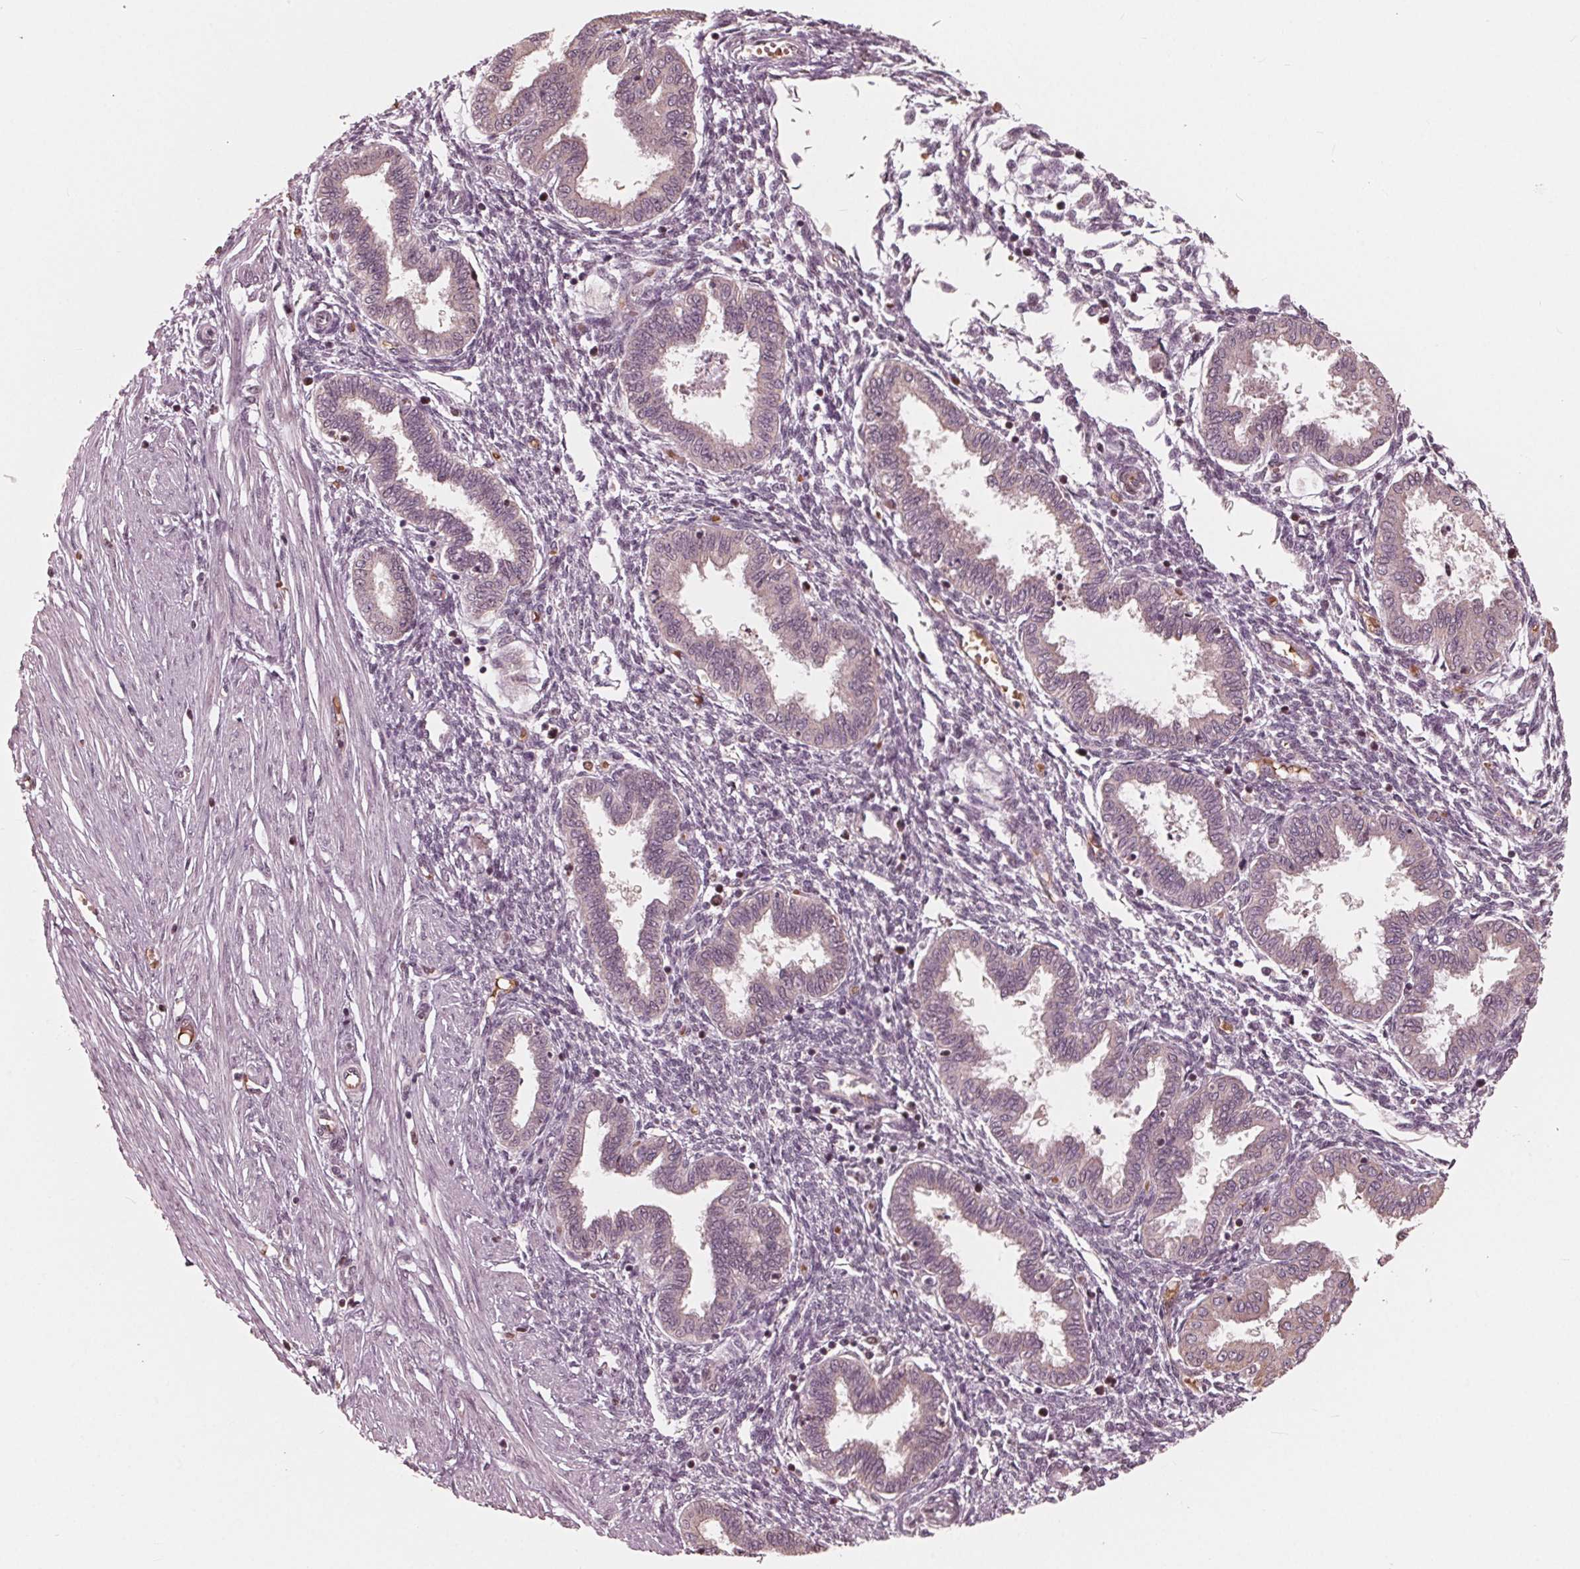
{"staining": {"intensity": "negative", "quantity": "none", "location": "none"}, "tissue": "endometrium", "cell_type": "Cells in endometrial stroma", "image_type": "normal", "snomed": [{"axis": "morphology", "description": "Normal tissue, NOS"}, {"axis": "topography", "description": "Endometrium"}], "caption": "Micrograph shows no protein staining in cells in endometrial stroma of unremarkable endometrium. (Immunohistochemistry, brightfield microscopy, high magnification).", "gene": "HIRIP3", "patient": {"sex": "female", "age": 33}}